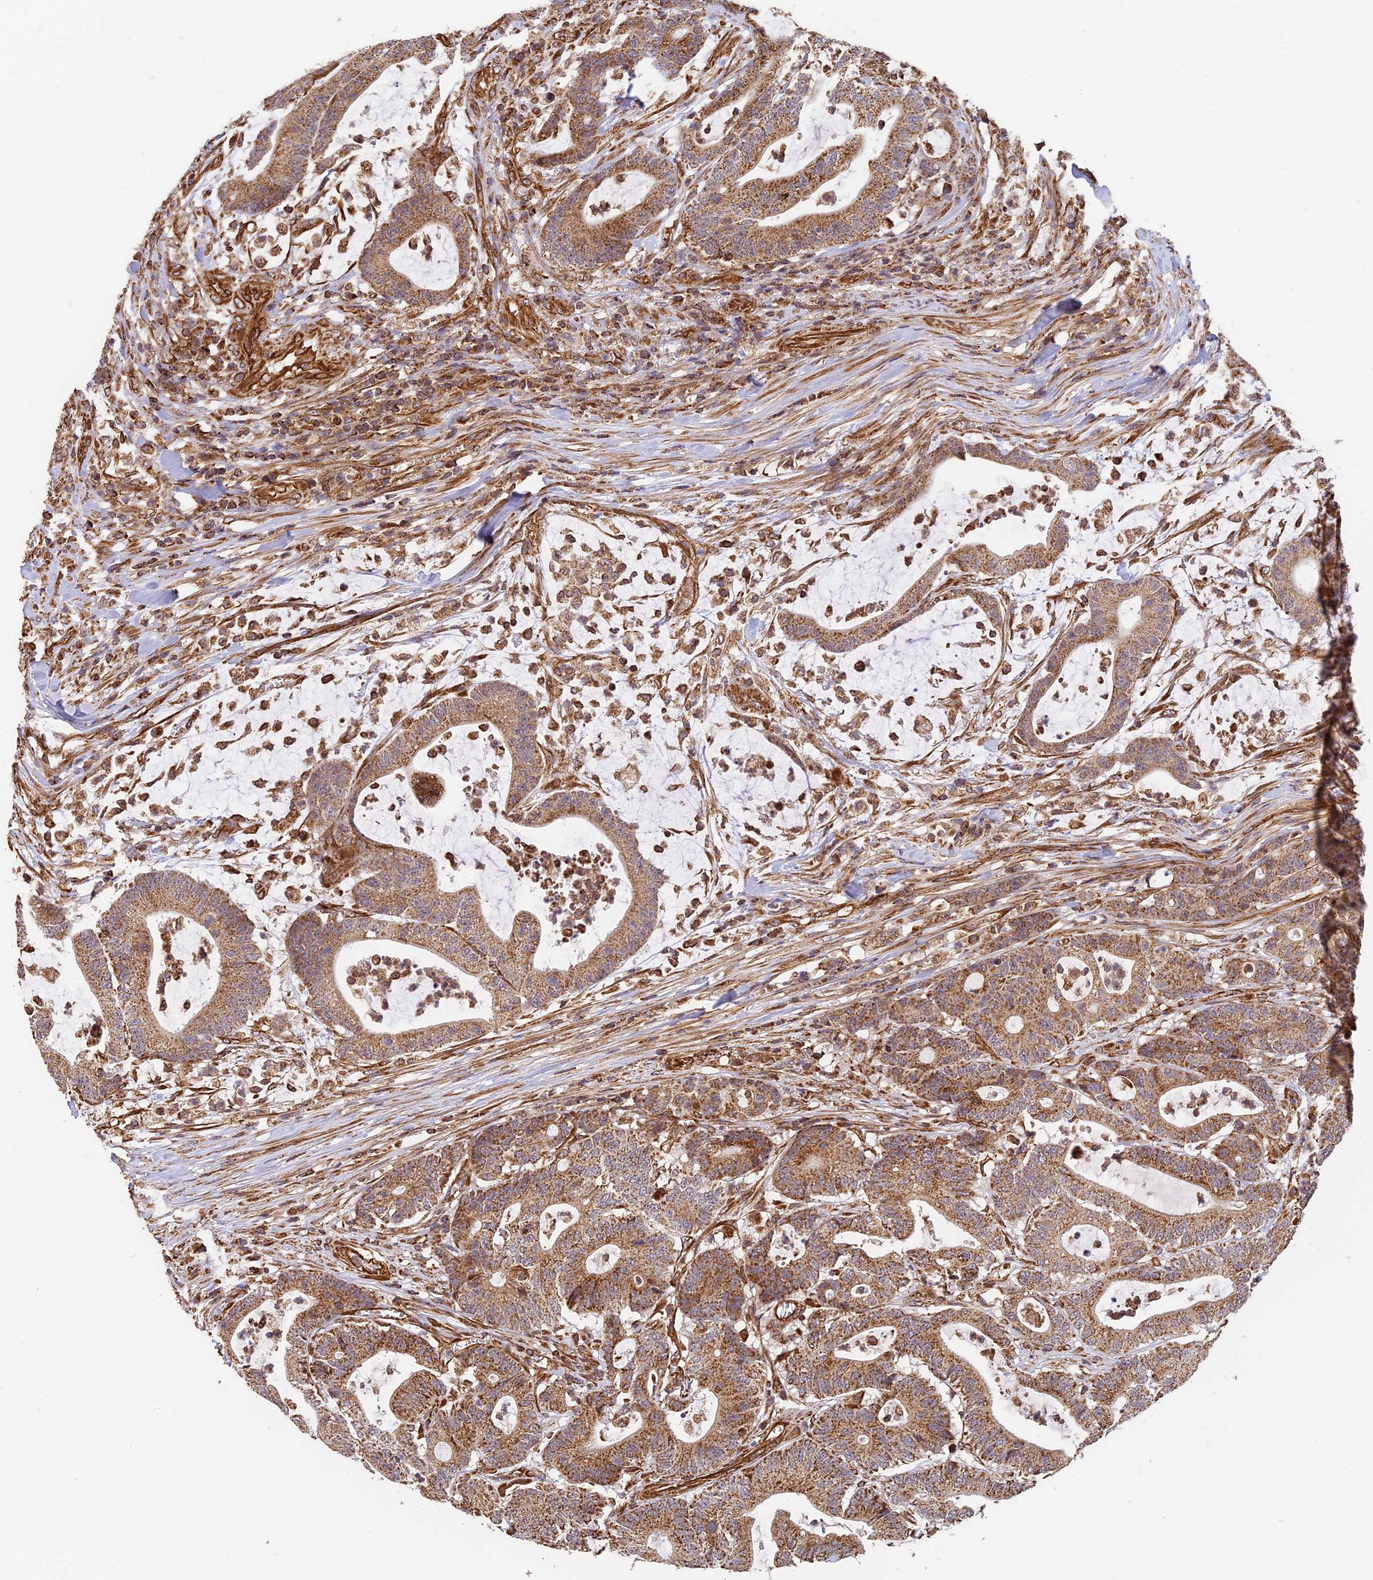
{"staining": {"intensity": "moderate", "quantity": ">75%", "location": "cytoplasmic/membranous"}, "tissue": "colorectal cancer", "cell_type": "Tumor cells", "image_type": "cancer", "snomed": [{"axis": "morphology", "description": "Adenocarcinoma, NOS"}, {"axis": "topography", "description": "Colon"}], "caption": "Immunohistochemical staining of human colorectal adenocarcinoma shows medium levels of moderate cytoplasmic/membranous positivity in about >75% of tumor cells.", "gene": "DSTYK", "patient": {"sex": "female", "age": 84}}